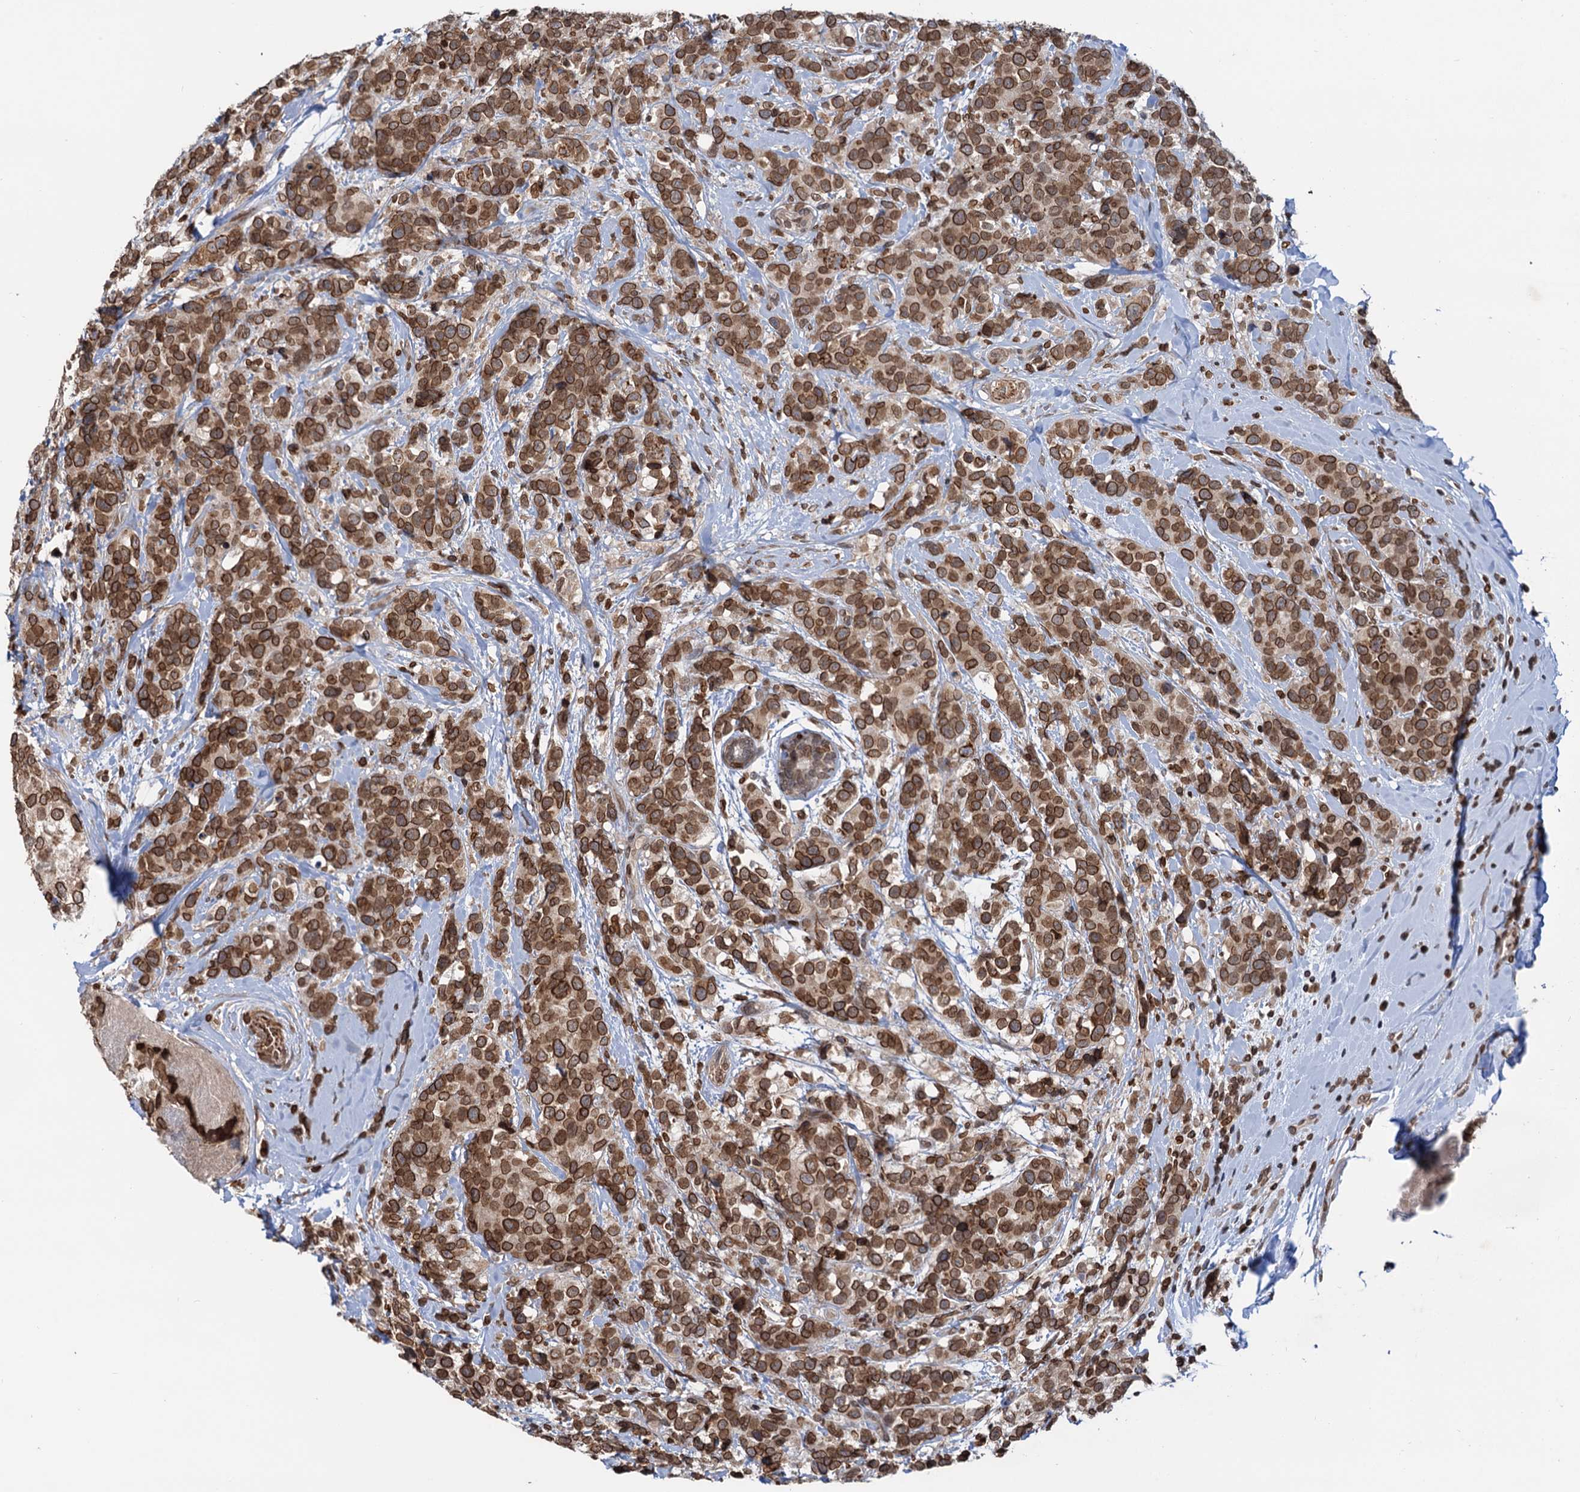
{"staining": {"intensity": "strong", "quantity": ">75%", "location": "cytoplasmic/membranous,nuclear"}, "tissue": "breast cancer", "cell_type": "Tumor cells", "image_type": "cancer", "snomed": [{"axis": "morphology", "description": "Lobular carcinoma"}, {"axis": "topography", "description": "Breast"}], "caption": "IHC staining of lobular carcinoma (breast), which demonstrates high levels of strong cytoplasmic/membranous and nuclear staining in approximately >75% of tumor cells indicating strong cytoplasmic/membranous and nuclear protein positivity. The staining was performed using DAB (3,3'-diaminobenzidine) (brown) for protein detection and nuclei were counterstained in hematoxylin (blue).", "gene": "ZC3H13", "patient": {"sex": "female", "age": 59}}